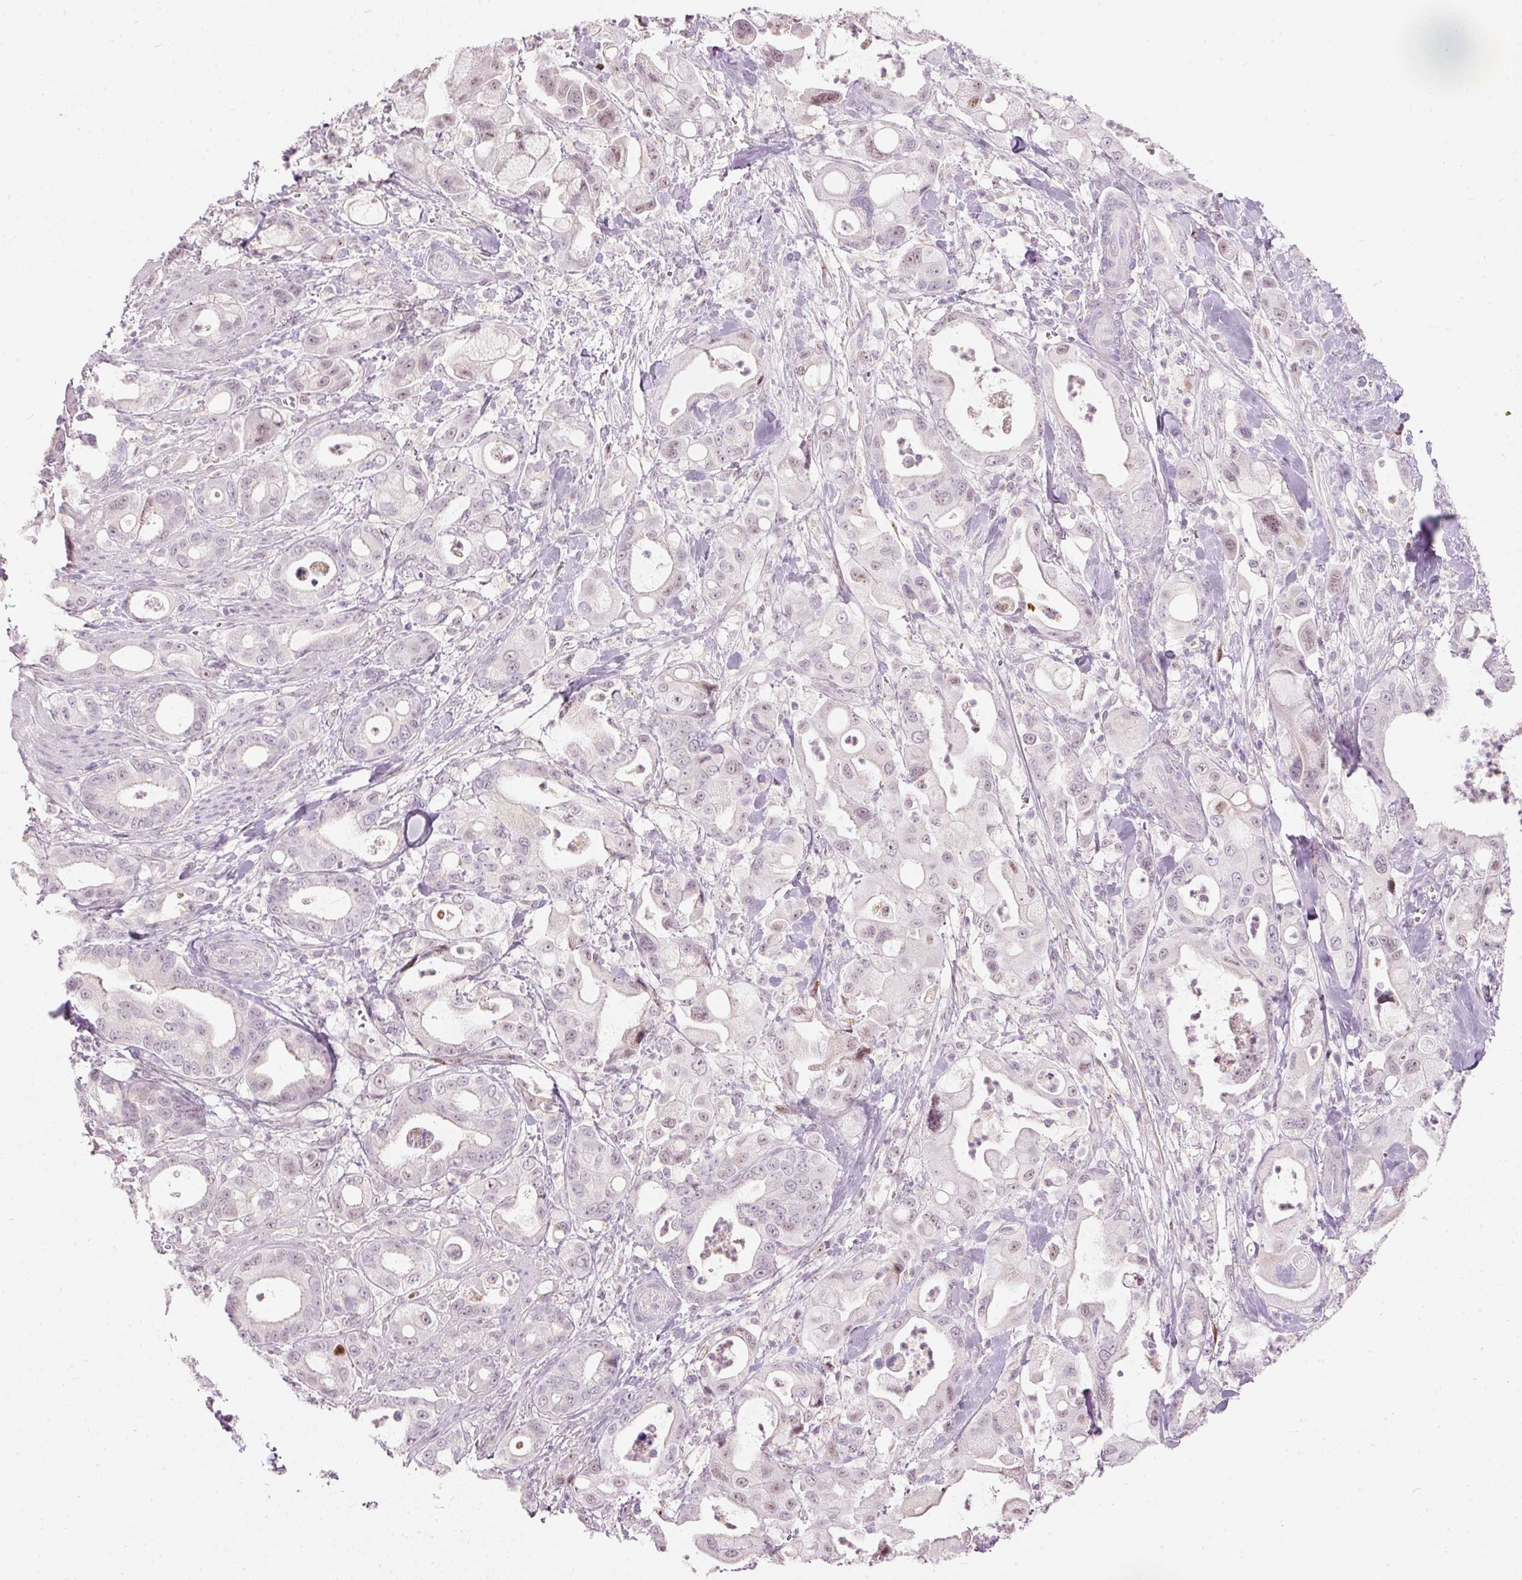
{"staining": {"intensity": "negative", "quantity": "none", "location": "none"}, "tissue": "pancreatic cancer", "cell_type": "Tumor cells", "image_type": "cancer", "snomed": [{"axis": "morphology", "description": "Adenocarcinoma, NOS"}, {"axis": "topography", "description": "Pancreas"}], "caption": "IHC image of neoplastic tissue: human adenocarcinoma (pancreatic) stained with DAB (3,3'-diaminobenzidine) displays no significant protein expression in tumor cells.", "gene": "RNF39", "patient": {"sex": "male", "age": 68}}